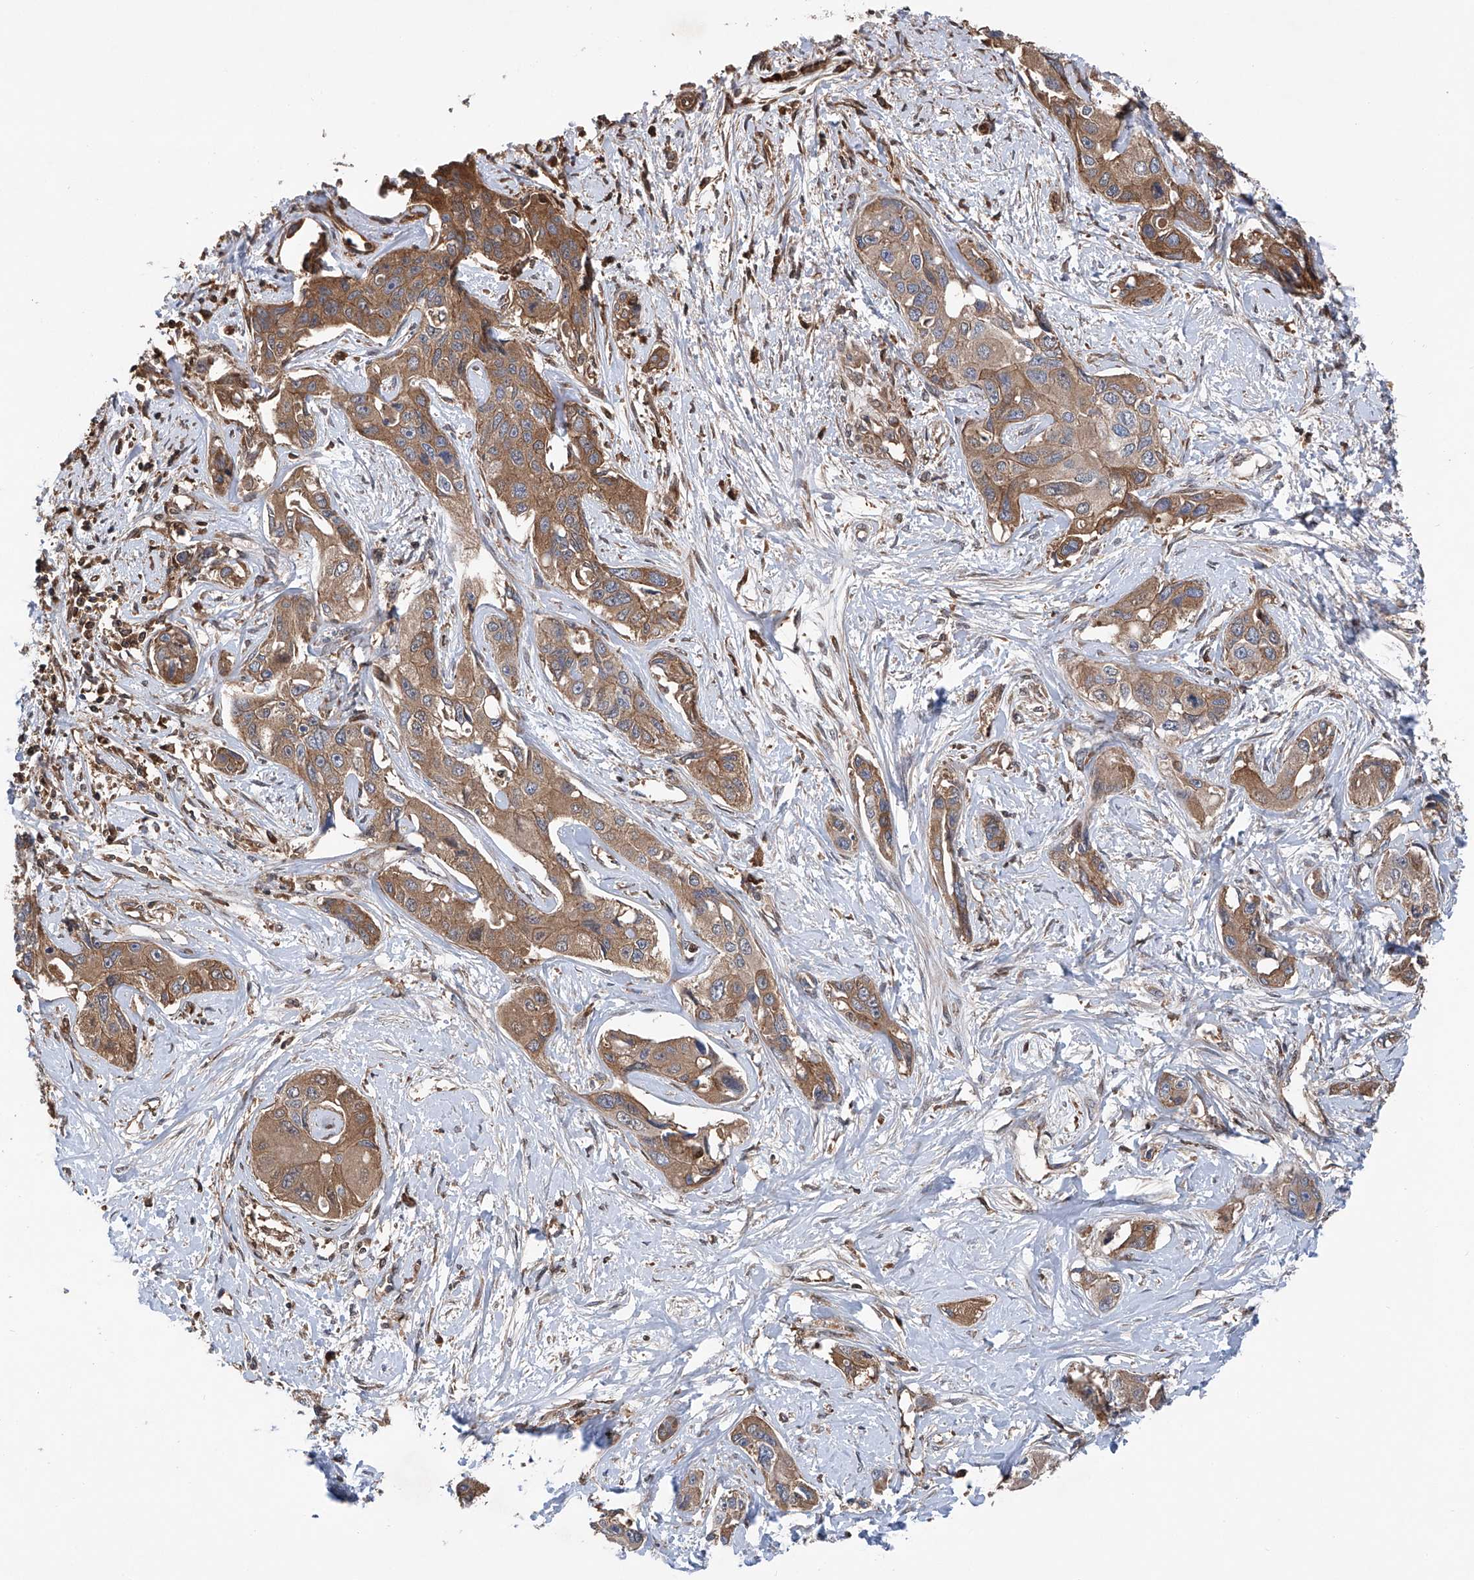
{"staining": {"intensity": "moderate", "quantity": ">75%", "location": "cytoplasmic/membranous"}, "tissue": "liver cancer", "cell_type": "Tumor cells", "image_type": "cancer", "snomed": [{"axis": "morphology", "description": "Cholangiocarcinoma"}, {"axis": "topography", "description": "Liver"}], "caption": "Cholangiocarcinoma (liver) was stained to show a protein in brown. There is medium levels of moderate cytoplasmic/membranous staining in about >75% of tumor cells. The staining was performed using DAB, with brown indicating positive protein expression. Nuclei are stained blue with hematoxylin.", "gene": "ASCC3", "patient": {"sex": "male", "age": 59}}